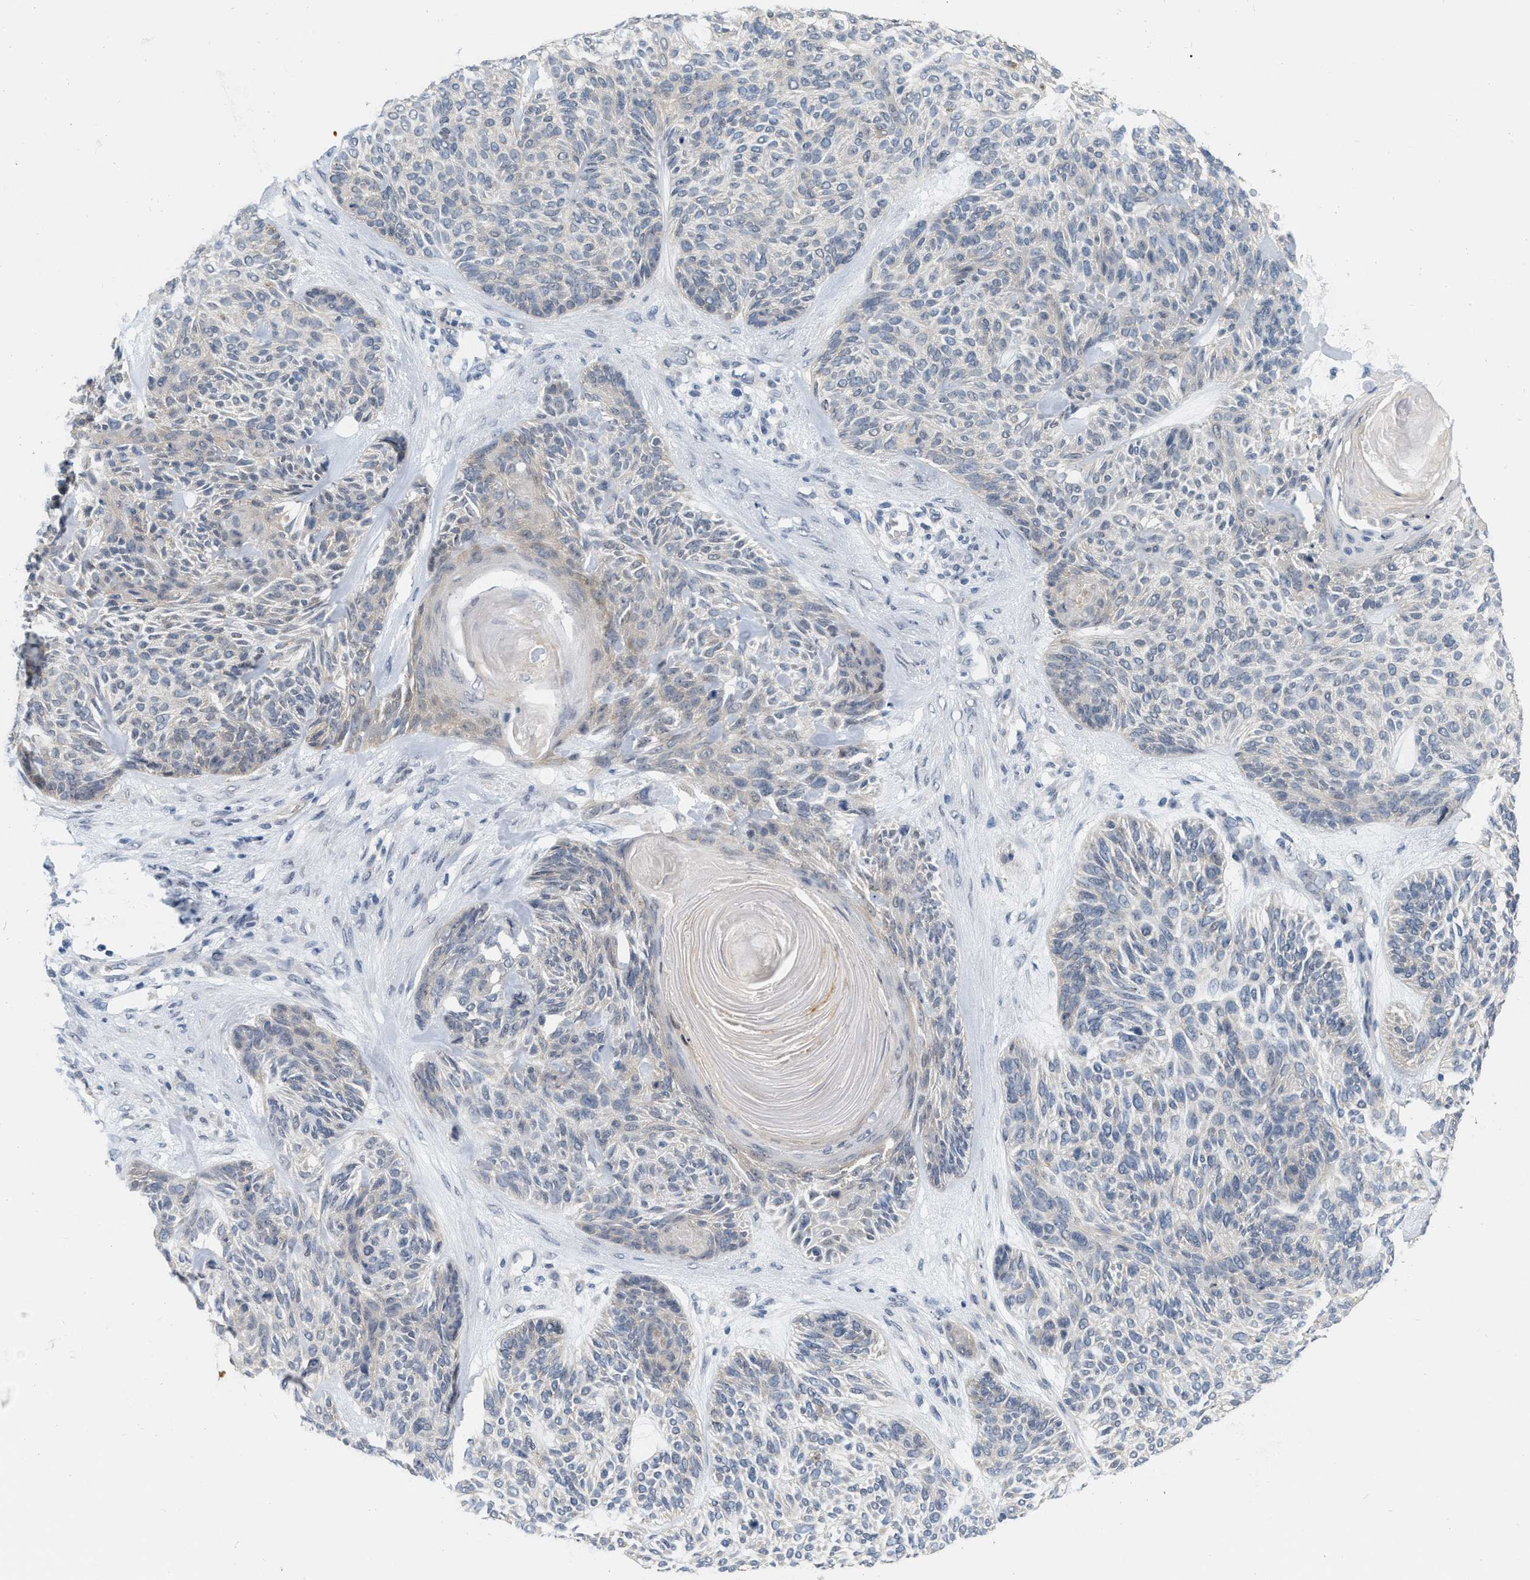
{"staining": {"intensity": "negative", "quantity": "none", "location": "none"}, "tissue": "skin cancer", "cell_type": "Tumor cells", "image_type": "cancer", "snomed": [{"axis": "morphology", "description": "Basal cell carcinoma"}, {"axis": "topography", "description": "Skin"}], "caption": "Immunohistochemistry (IHC) image of skin cancer stained for a protein (brown), which exhibits no positivity in tumor cells.", "gene": "RUVBL1", "patient": {"sex": "male", "age": 55}}